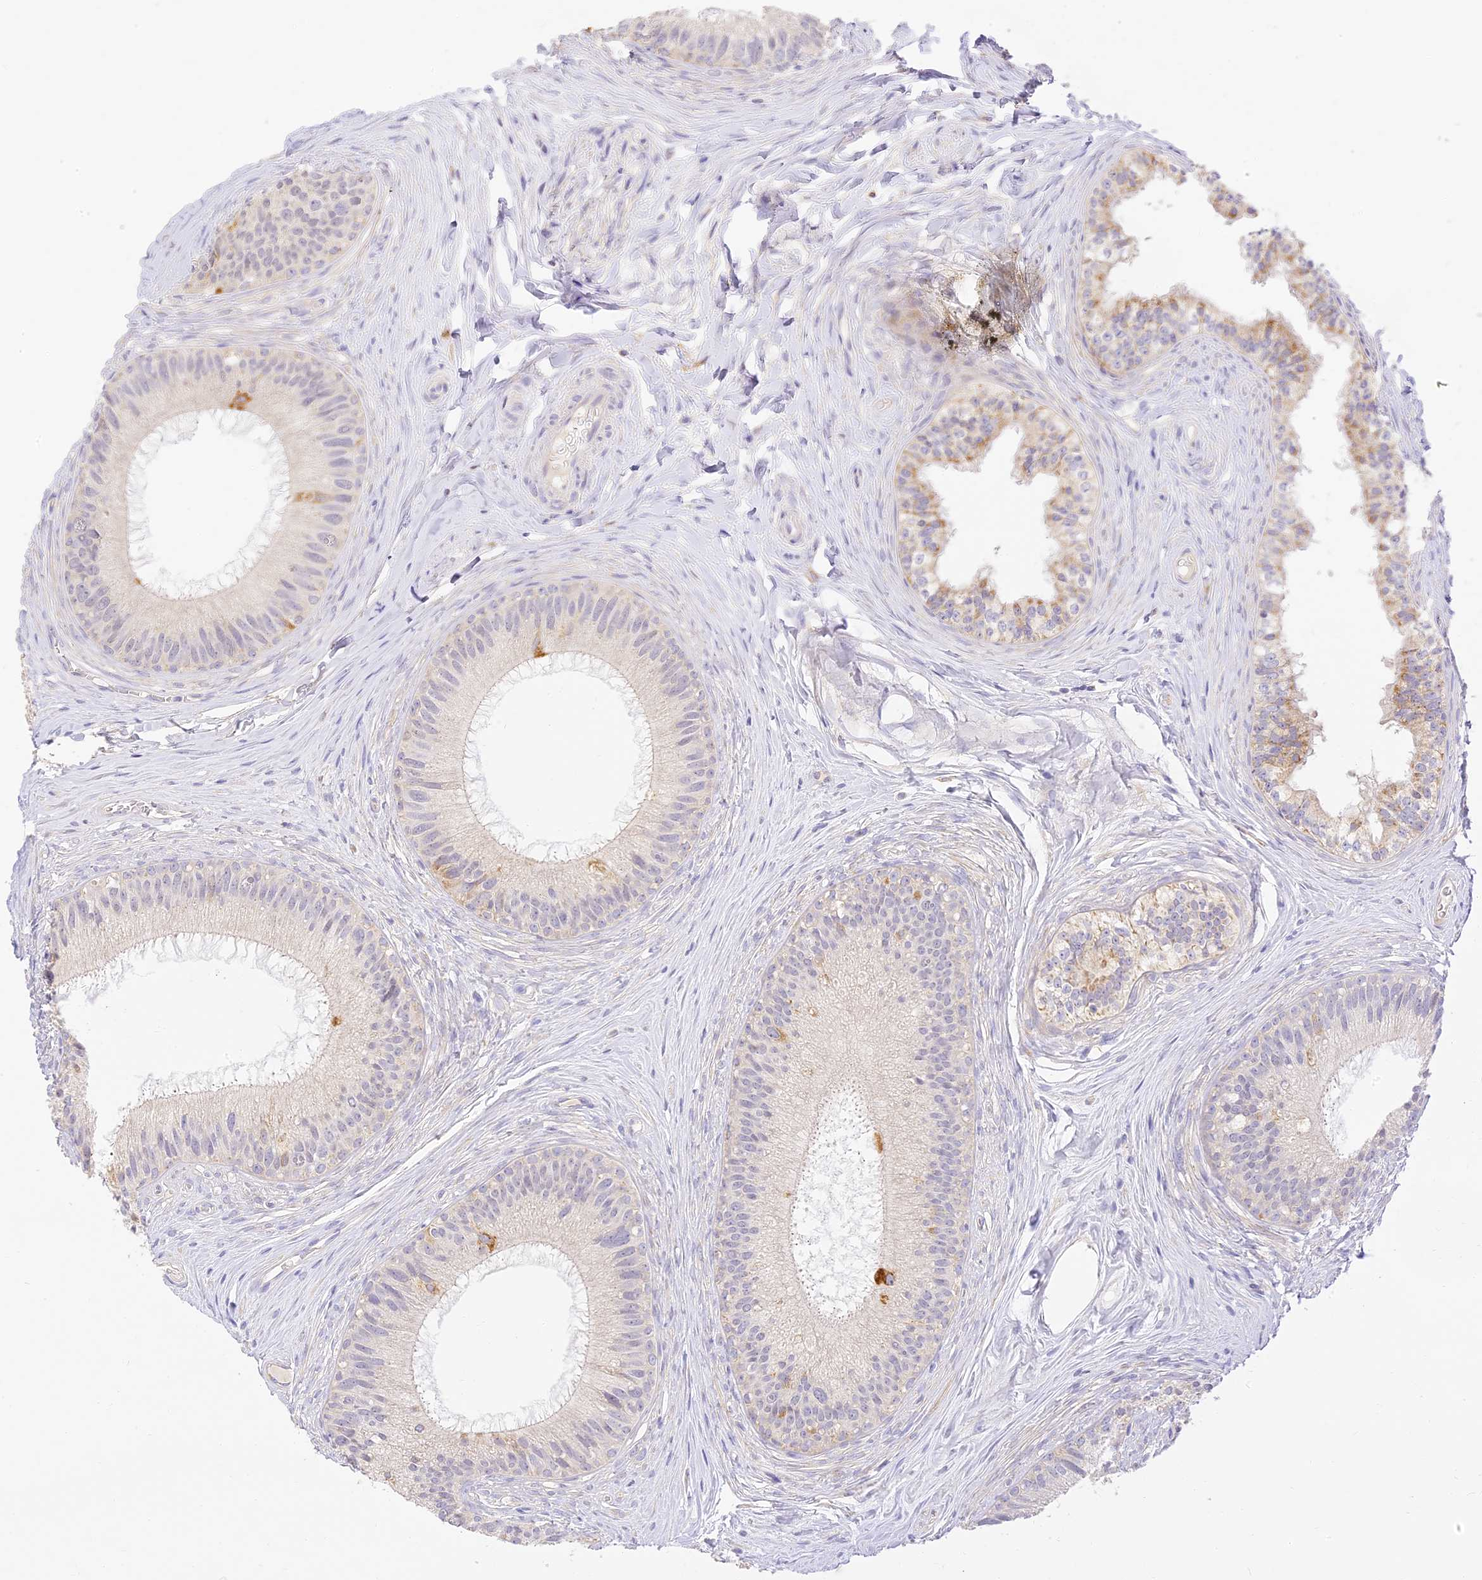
{"staining": {"intensity": "moderate", "quantity": "<25%", "location": "cytoplasmic/membranous"}, "tissue": "epididymis", "cell_type": "Glandular cells", "image_type": "normal", "snomed": [{"axis": "morphology", "description": "Normal tissue, NOS"}, {"axis": "topography", "description": "Epididymis"}], "caption": "Brown immunohistochemical staining in benign epididymis displays moderate cytoplasmic/membranous staining in about <25% of glandular cells. (DAB (3,3'-diaminobenzidine) IHC with brightfield microscopy, high magnification).", "gene": "LRRC15", "patient": {"sex": "male", "age": 27}}